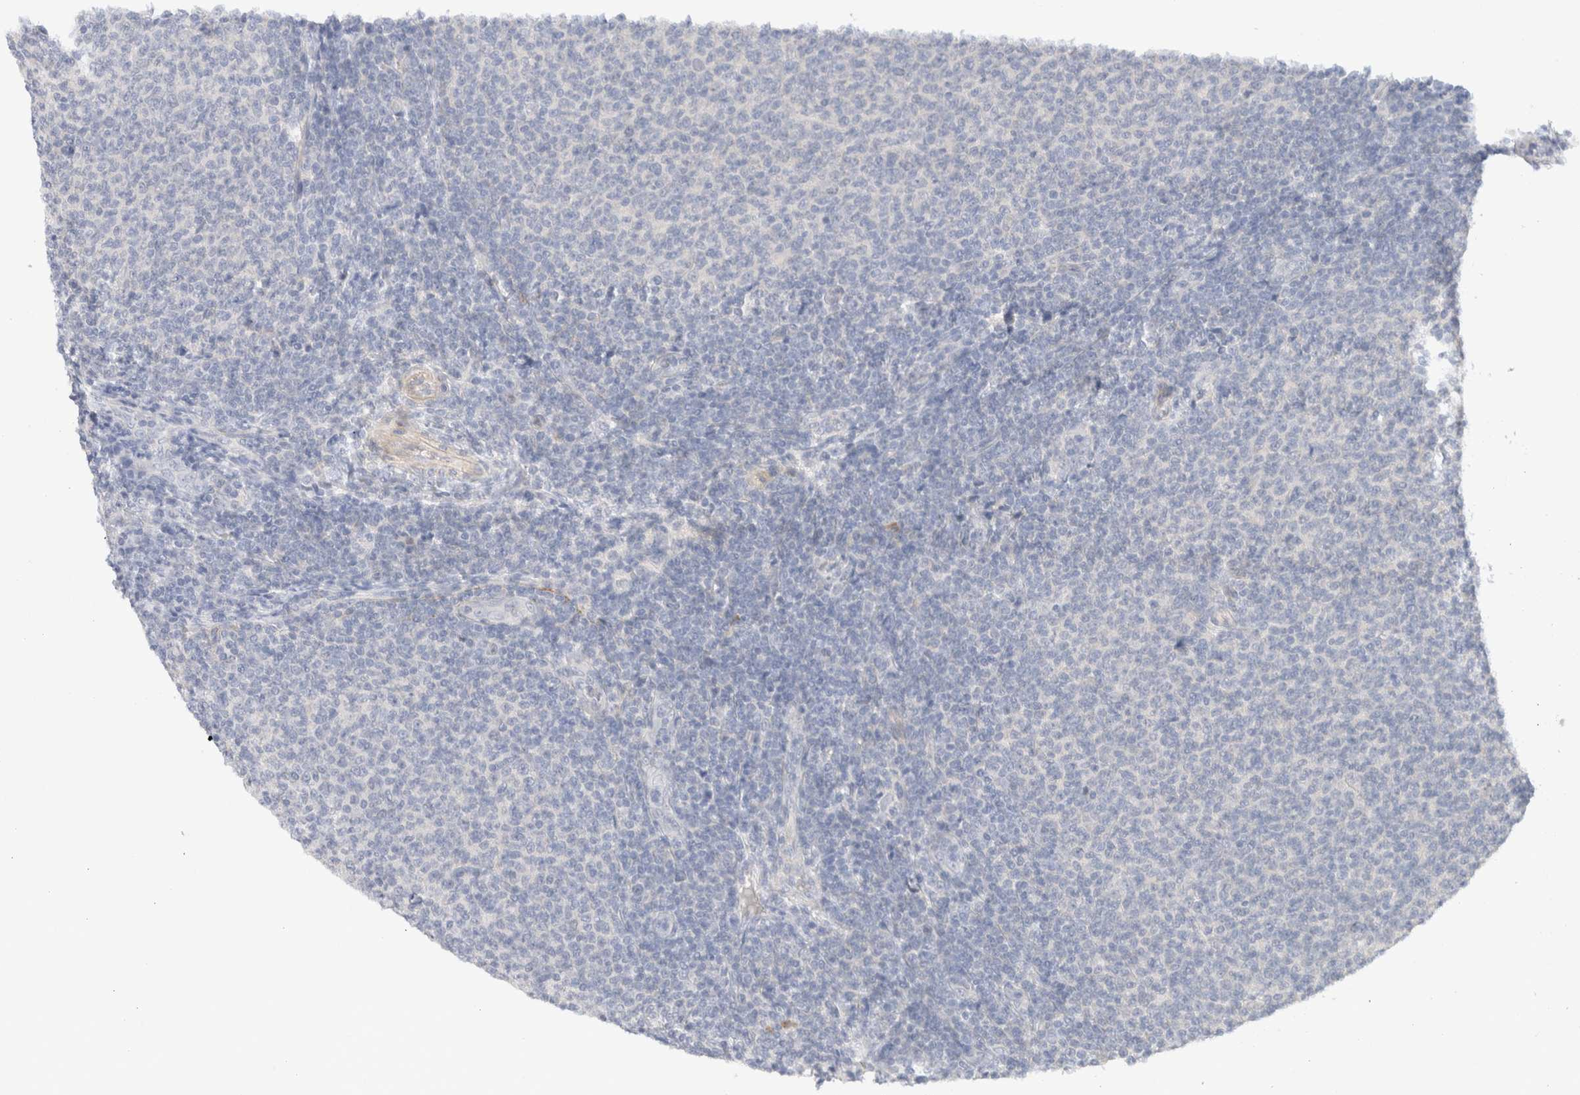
{"staining": {"intensity": "negative", "quantity": "none", "location": "none"}, "tissue": "lymphoma", "cell_type": "Tumor cells", "image_type": "cancer", "snomed": [{"axis": "morphology", "description": "Malignant lymphoma, non-Hodgkin's type, Low grade"}, {"axis": "topography", "description": "Lymph node"}], "caption": "The image exhibits no significant expression in tumor cells of malignant lymphoma, non-Hodgkin's type (low-grade).", "gene": "SPRTN", "patient": {"sex": "male", "age": 66}}